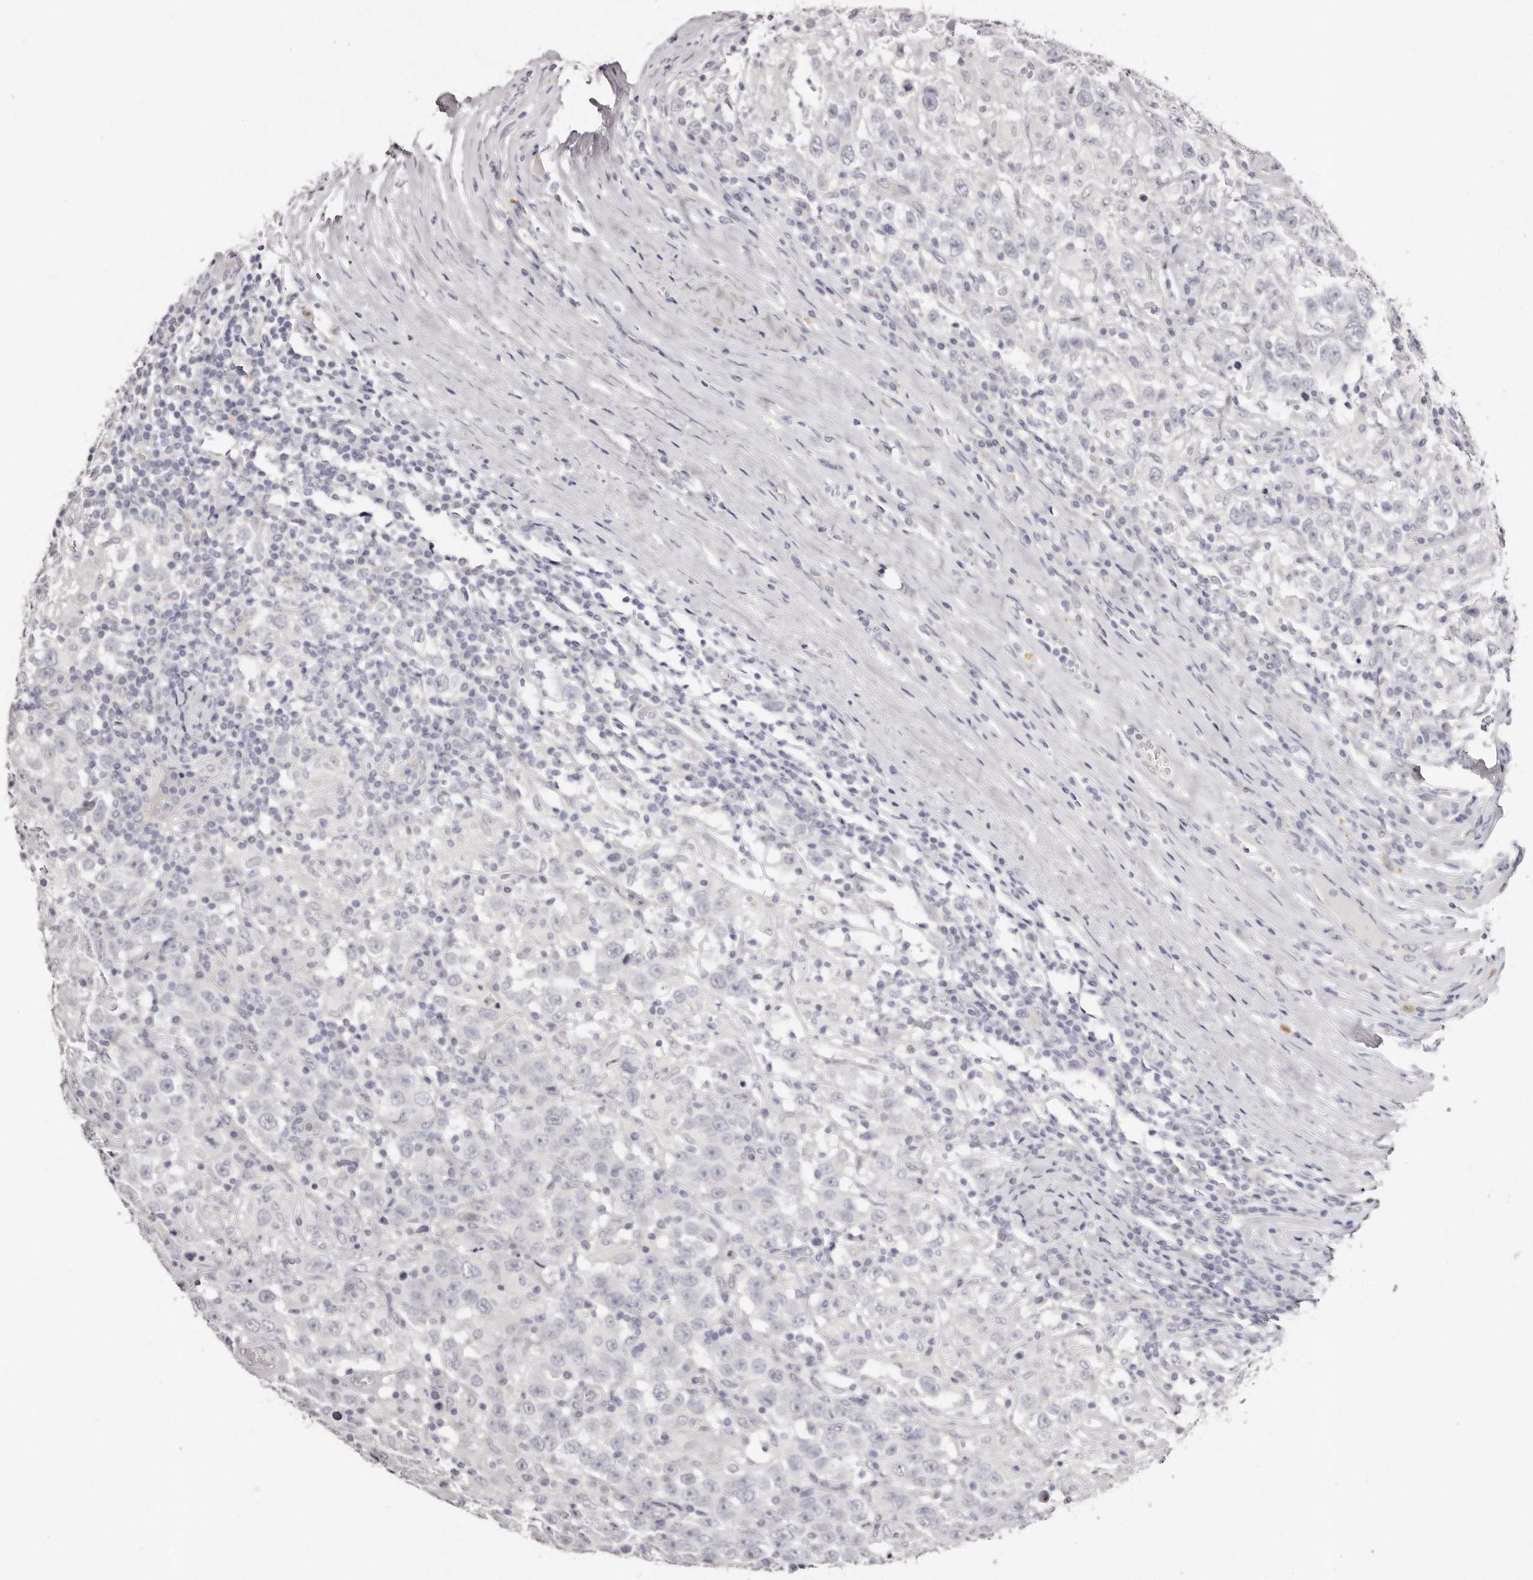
{"staining": {"intensity": "negative", "quantity": "none", "location": "none"}, "tissue": "testis cancer", "cell_type": "Tumor cells", "image_type": "cancer", "snomed": [{"axis": "morphology", "description": "Seminoma, NOS"}, {"axis": "topography", "description": "Testis"}], "caption": "High magnification brightfield microscopy of testis cancer stained with DAB (brown) and counterstained with hematoxylin (blue): tumor cells show no significant staining.", "gene": "AKNAD1", "patient": {"sex": "male", "age": 41}}